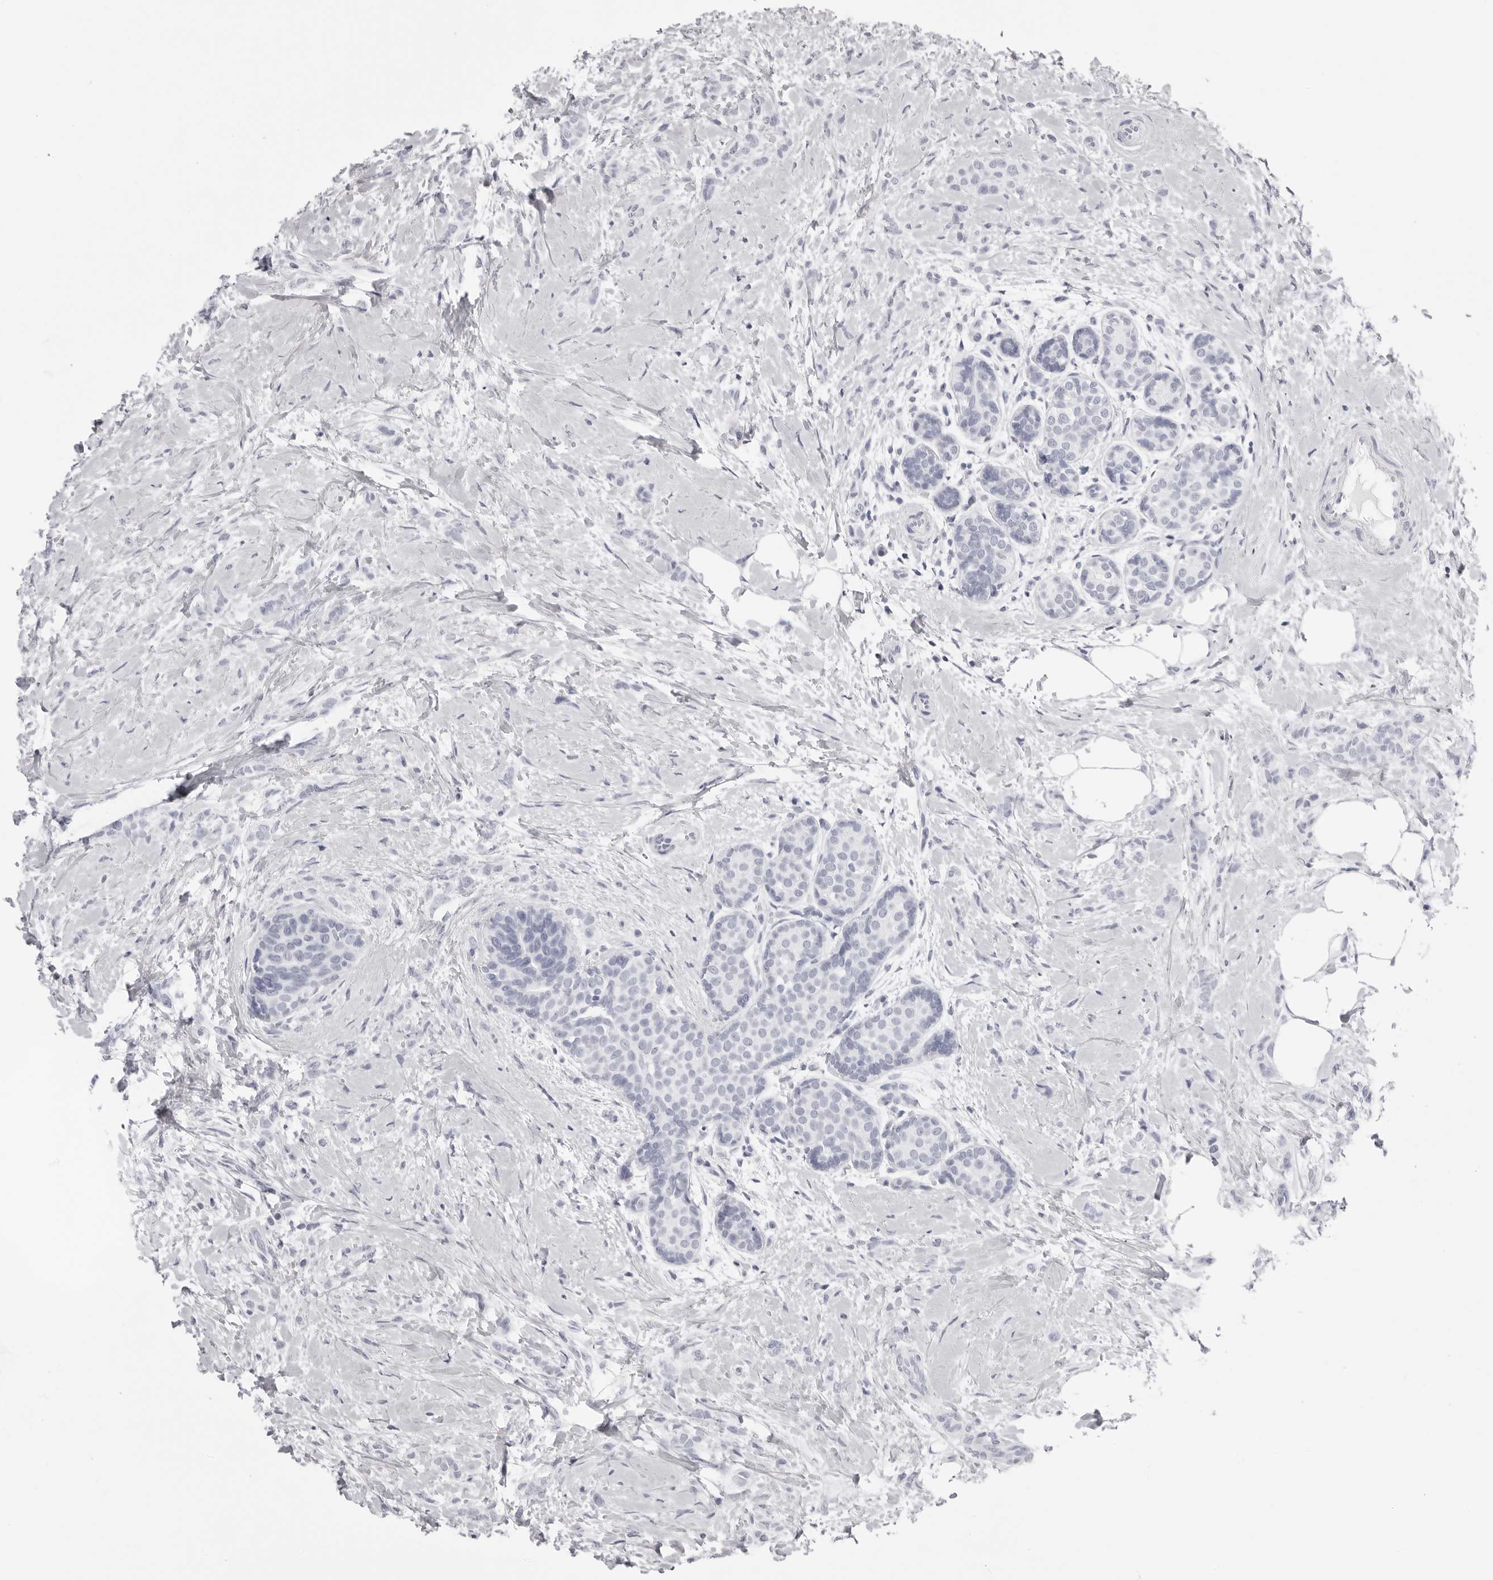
{"staining": {"intensity": "negative", "quantity": "none", "location": "none"}, "tissue": "breast cancer", "cell_type": "Tumor cells", "image_type": "cancer", "snomed": [{"axis": "morphology", "description": "Lobular carcinoma, in situ"}, {"axis": "morphology", "description": "Lobular carcinoma"}, {"axis": "topography", "description": "Breast"}], "caption": "Protein analysis of breast cancer displays no significant staining in tumor cells.", "gene": "RHO", "patient": {"sex": "female", "age": 41}}